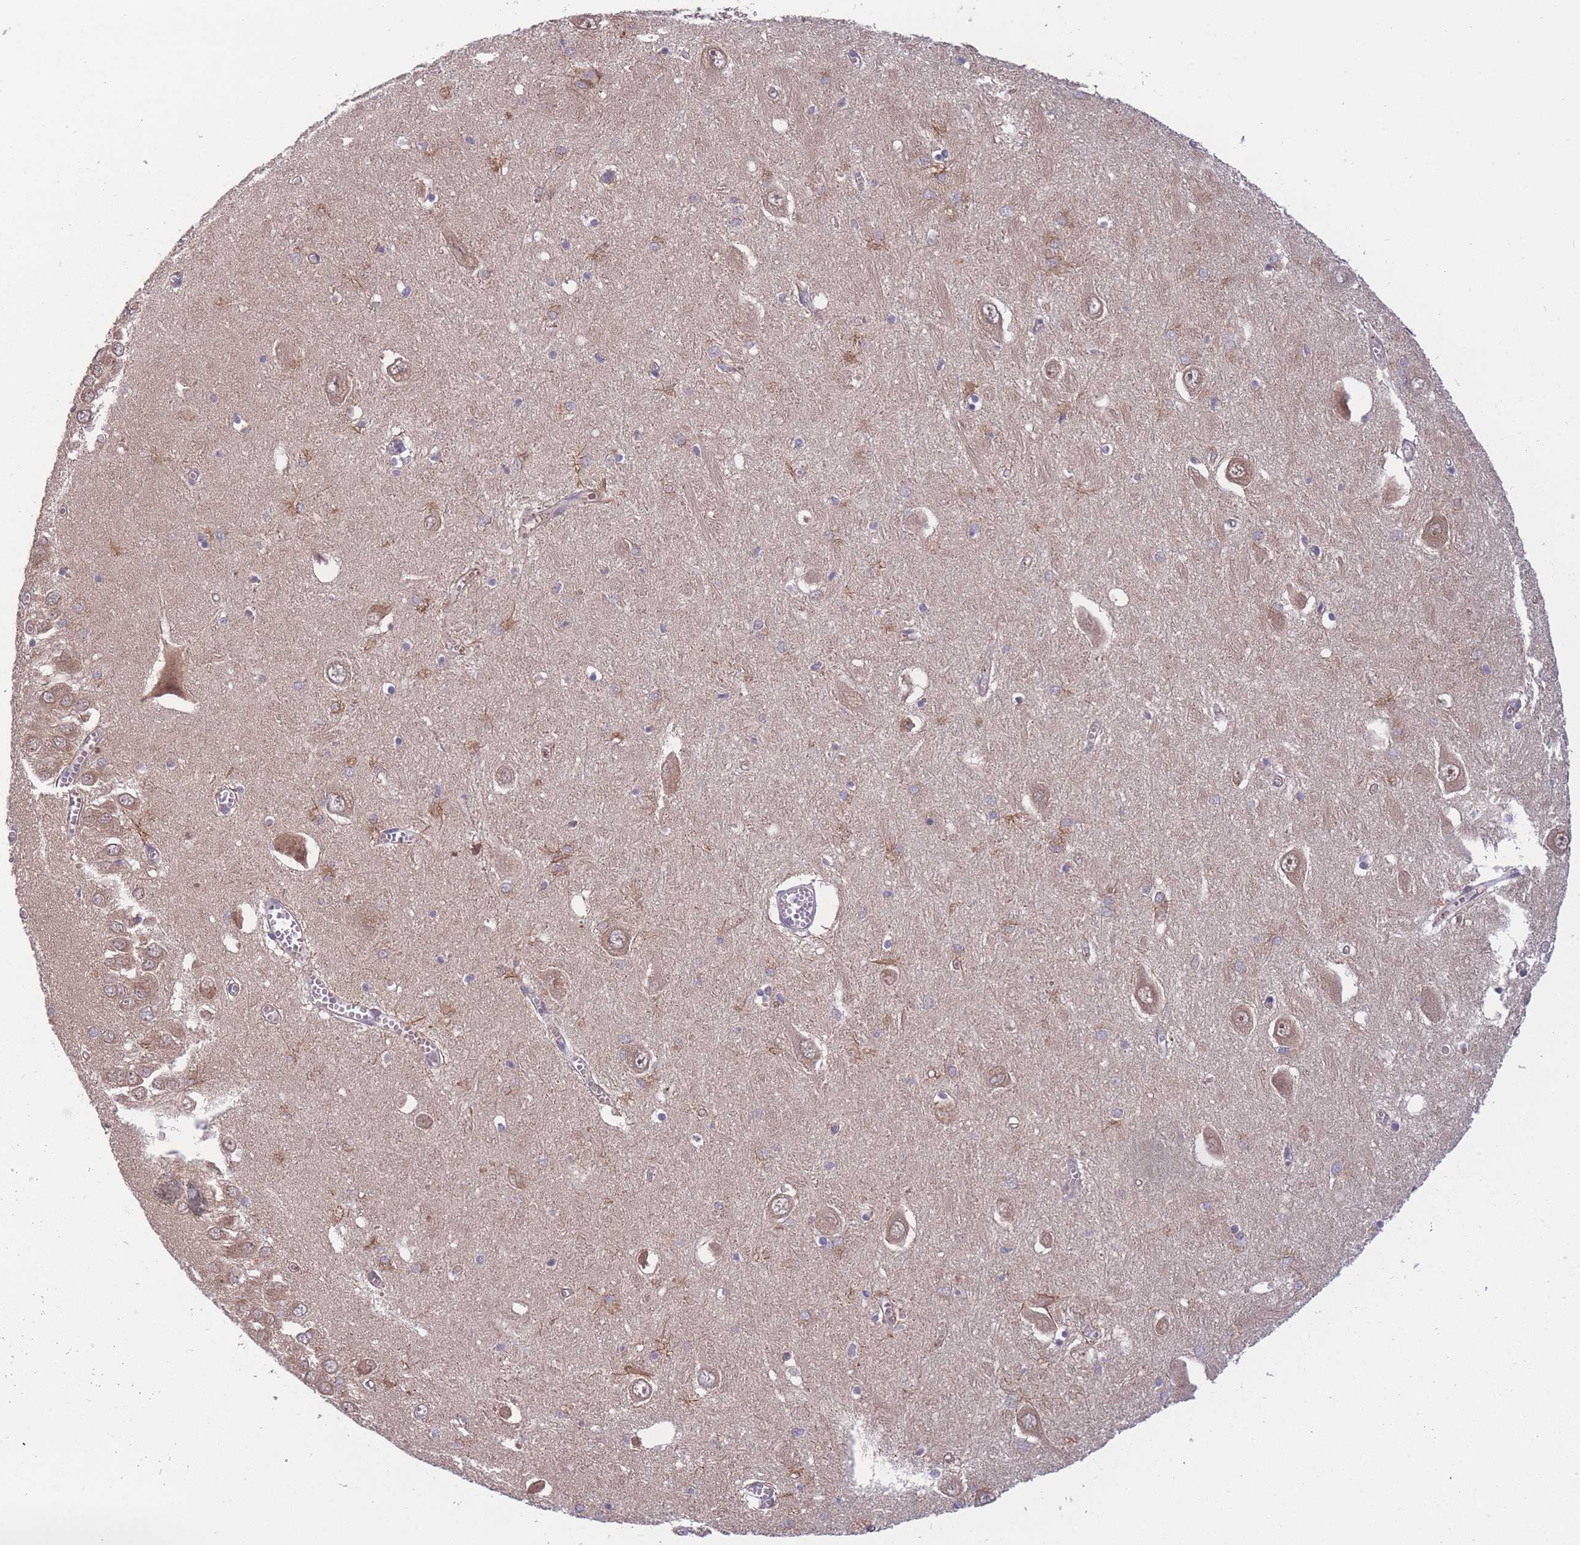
{"staining": {"intensity": "negative", "quantity": "none", "location": "none"}, "tissue": "hippocampus", "cell_type": "Glial cells", "image_type": "normal", "snomed": [{"axis": "morphology", "description": "Normal tissue, NOS"}, {"axis": "topography", "description": "Hippocampus"}], "caption": "Histopathology image shows no protein staining in glial cells of unremarkable hippocampus.", "gene": "UBE2NL", "patient": {"sex": "male", "age": 70}}